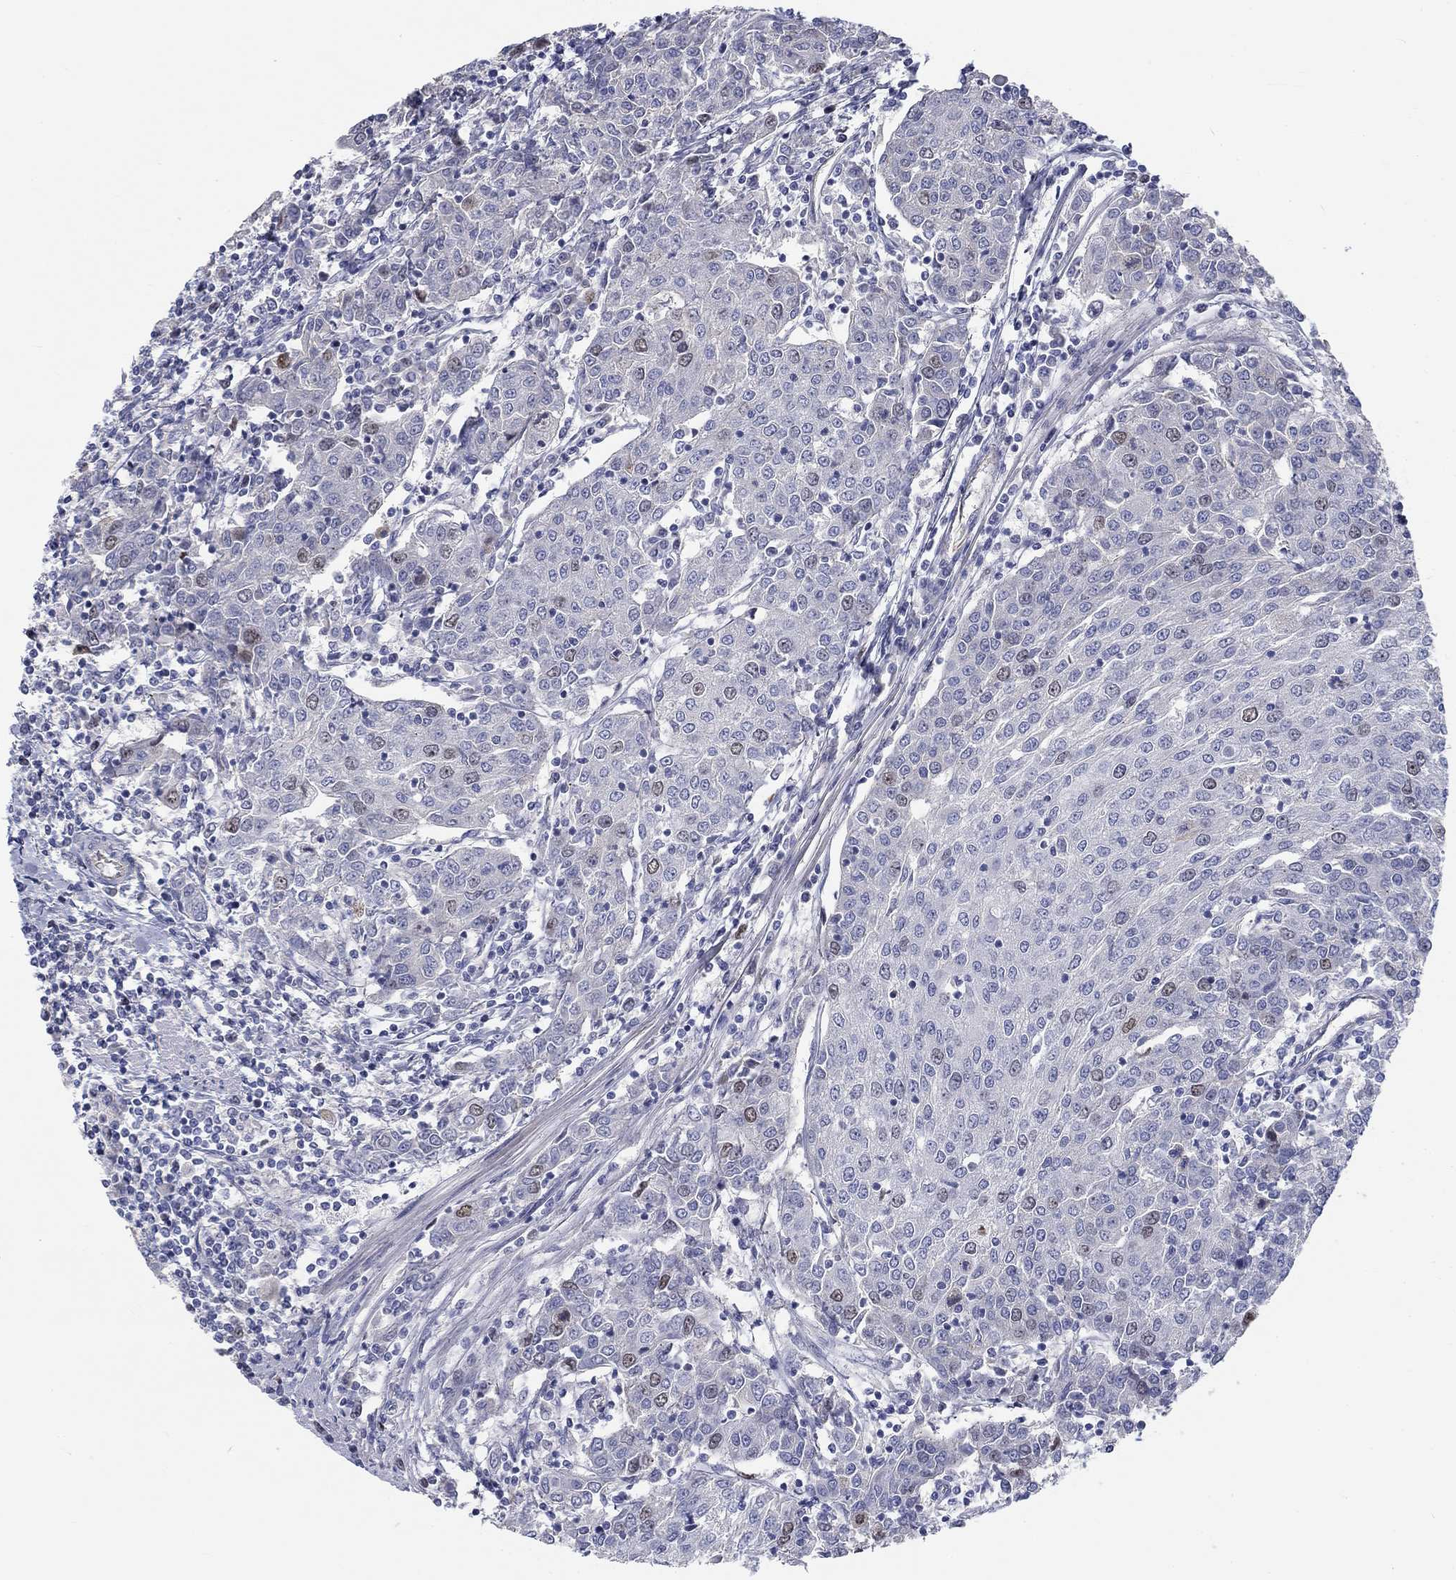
{"staining": {"intensity": "weak", "quantity": "<25%", "location": "nuclear"}, "tissue": "urothelial cancer", "cell_type": "Tumor cells", "image_type": "cancer", "snomed": [{"axis": "morphology", "description": "Urothelial carcinoma, High grade"}, {"axis": "topography", "description": "Urinary bladder"}], "caption": "Protein analysis of urothelial carcinoma (high-grade) displays no significant positivity in tumor cells. The staining was performed using DAB (3,3'-diaminobenzidine) to visualize the protein expression in brown, while the nuclei were stained in blue with hematoxylin (Magnification: 20x).", "gene": "PRC1", "patient": {"sex": "female", "age": 85}}